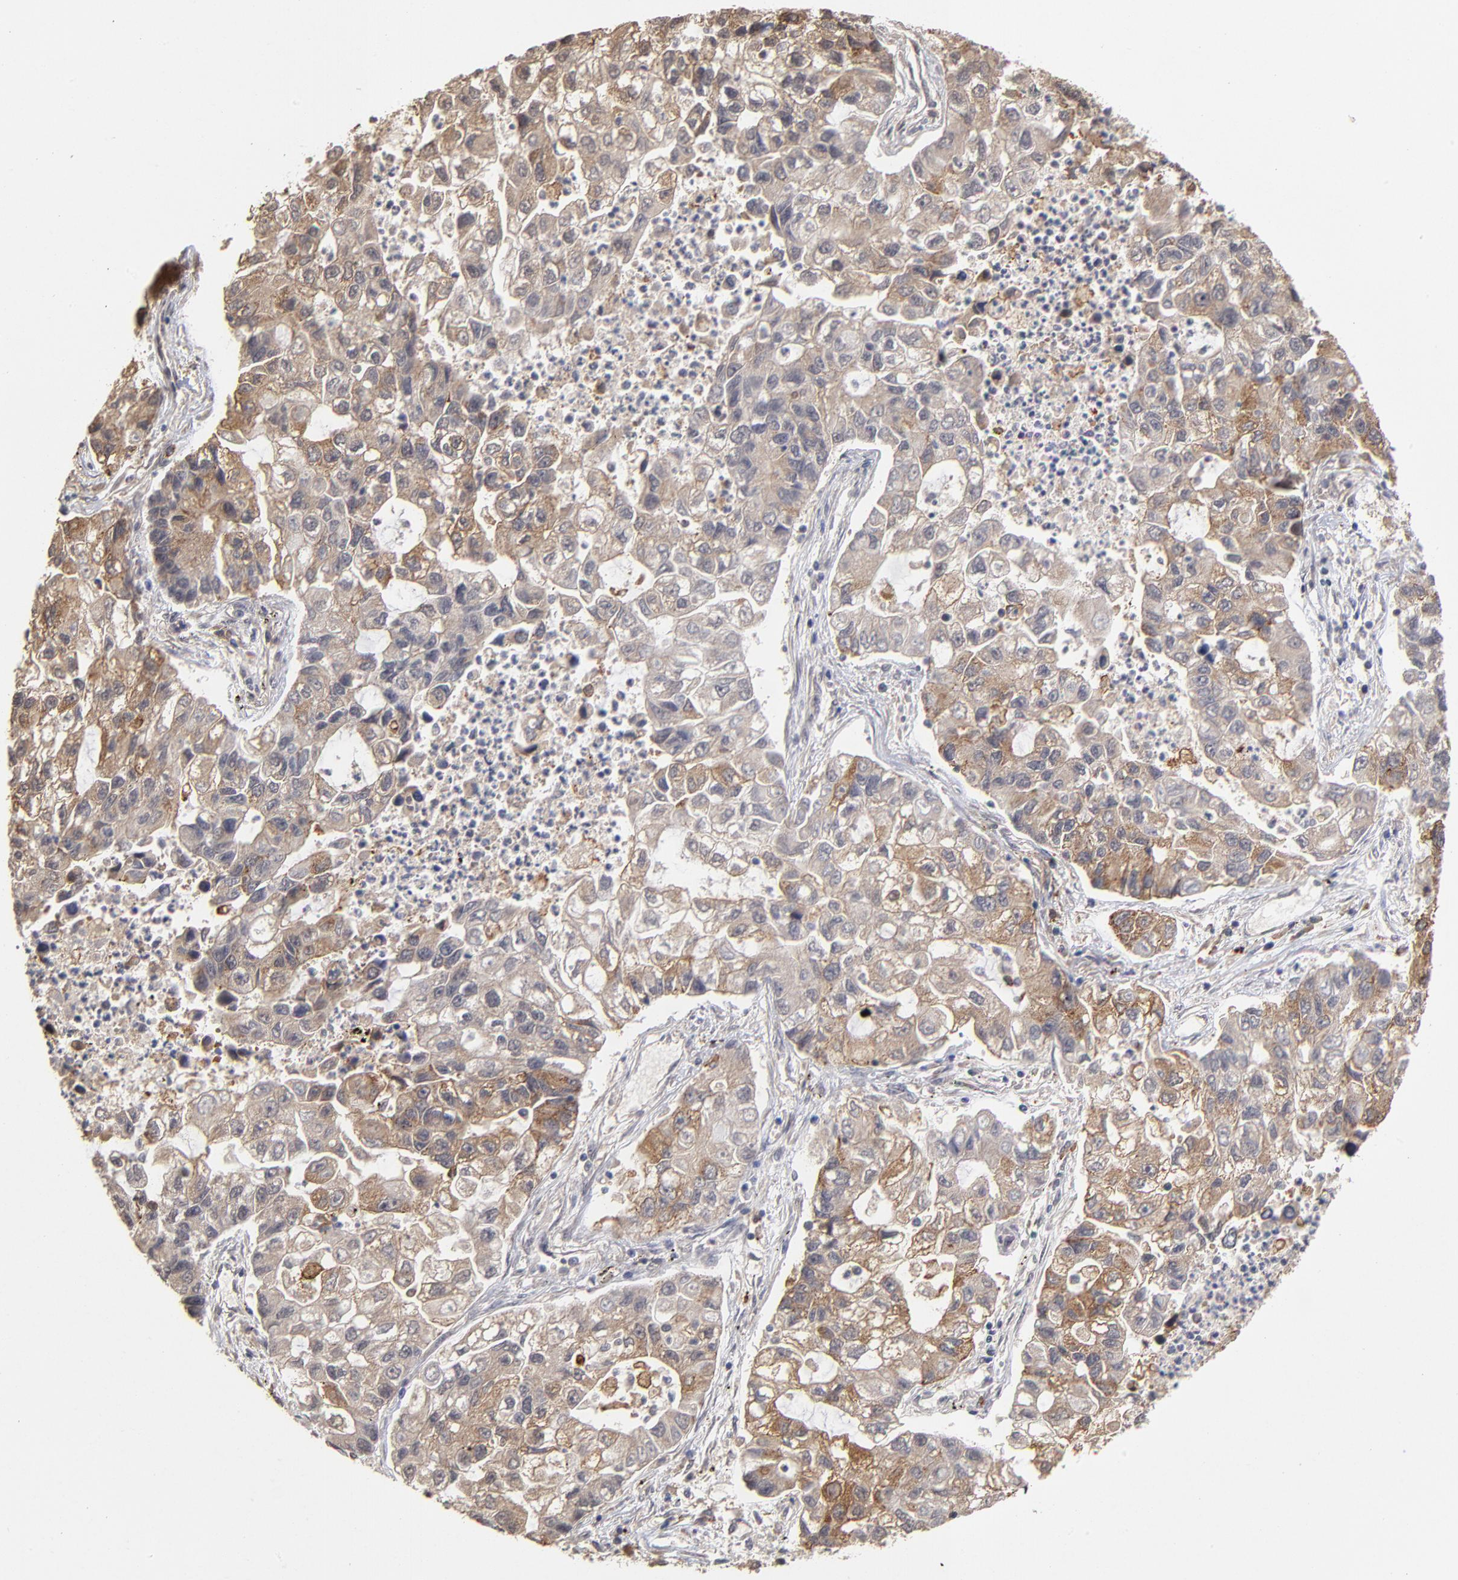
{"staining": {"intensity": "moderate", "quantity": "25%-75%", "location": "cytoplasmic/membranous"}, "tissue": "lung cancer", "cell_type": "Tumor cells", "image_type": "cancer", "snomed": [{"axis": "morphology", "description": "Adenocarcinoma, NOS"}, {"axis": "topography", "description": "Lung"}], "caption": "The photomicrograph reveals staining of lung cancer (adenocarcinoma), revealing moderate cytoplasmic/membranous protein positivity (brown color) within tumor cells. Nuclei are stained in blue.", "gene": "ASB8", "patient": {"sex": "female", "age": 51}}